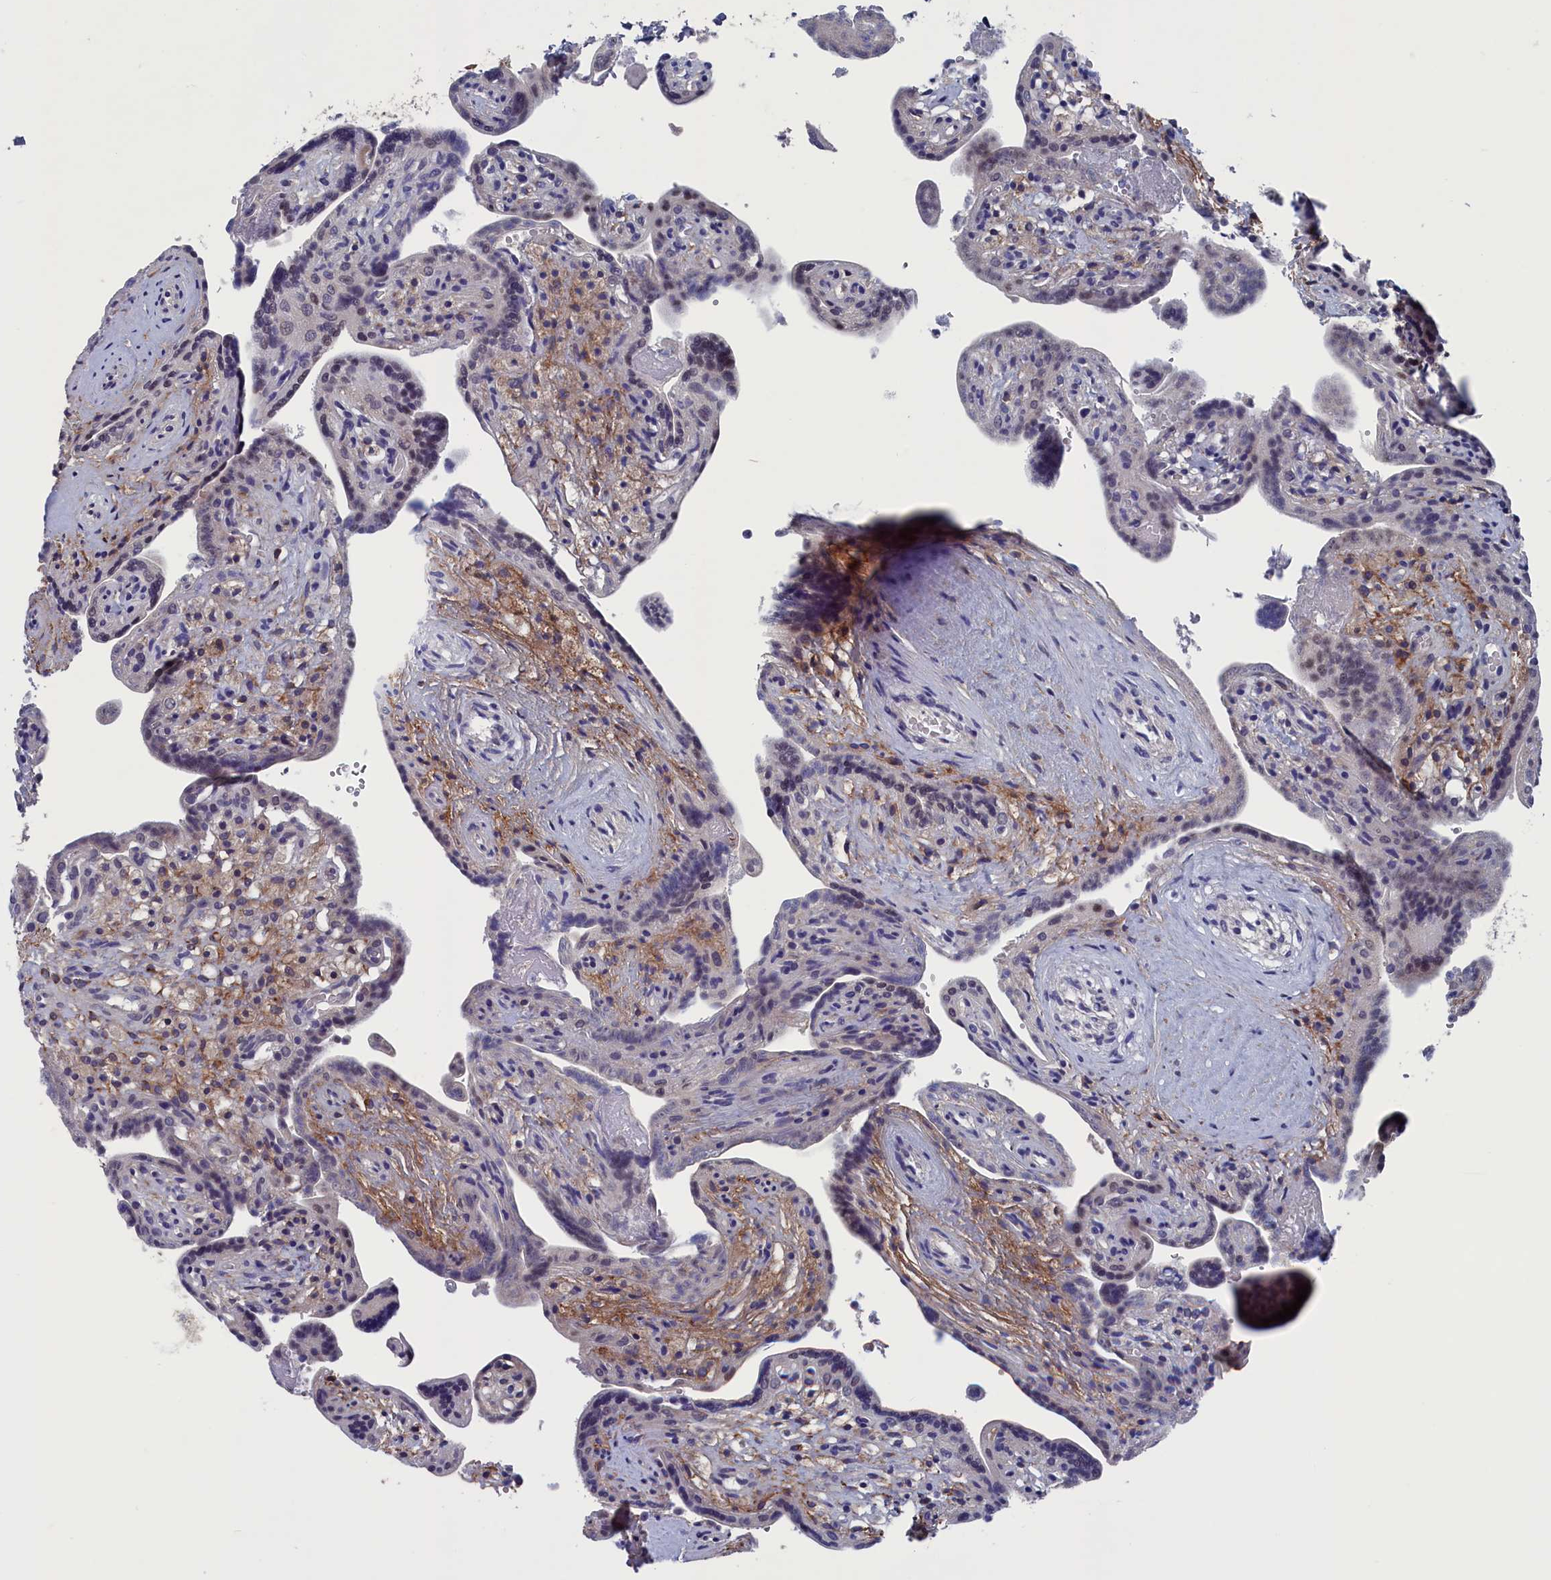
{"staining": {"intensity": "weak", "quantity": "<25%", "location": "nuclear"}, "tissue": "placenta", "cell_type": "Trophoblastic cells", "image_type": "normal", "snomed": [{"axis": "morphology", "description": "Normal tissue, NOS"}, {"axis": "topography", "description": "Placenta"}], "caption": "This is an immunohistochemistry histopathology image of unremarkable placenta. There is no expression in trophoblastic cells.", "gene": "SPATA13", "patient": {"sex": "female", "age": 37}}